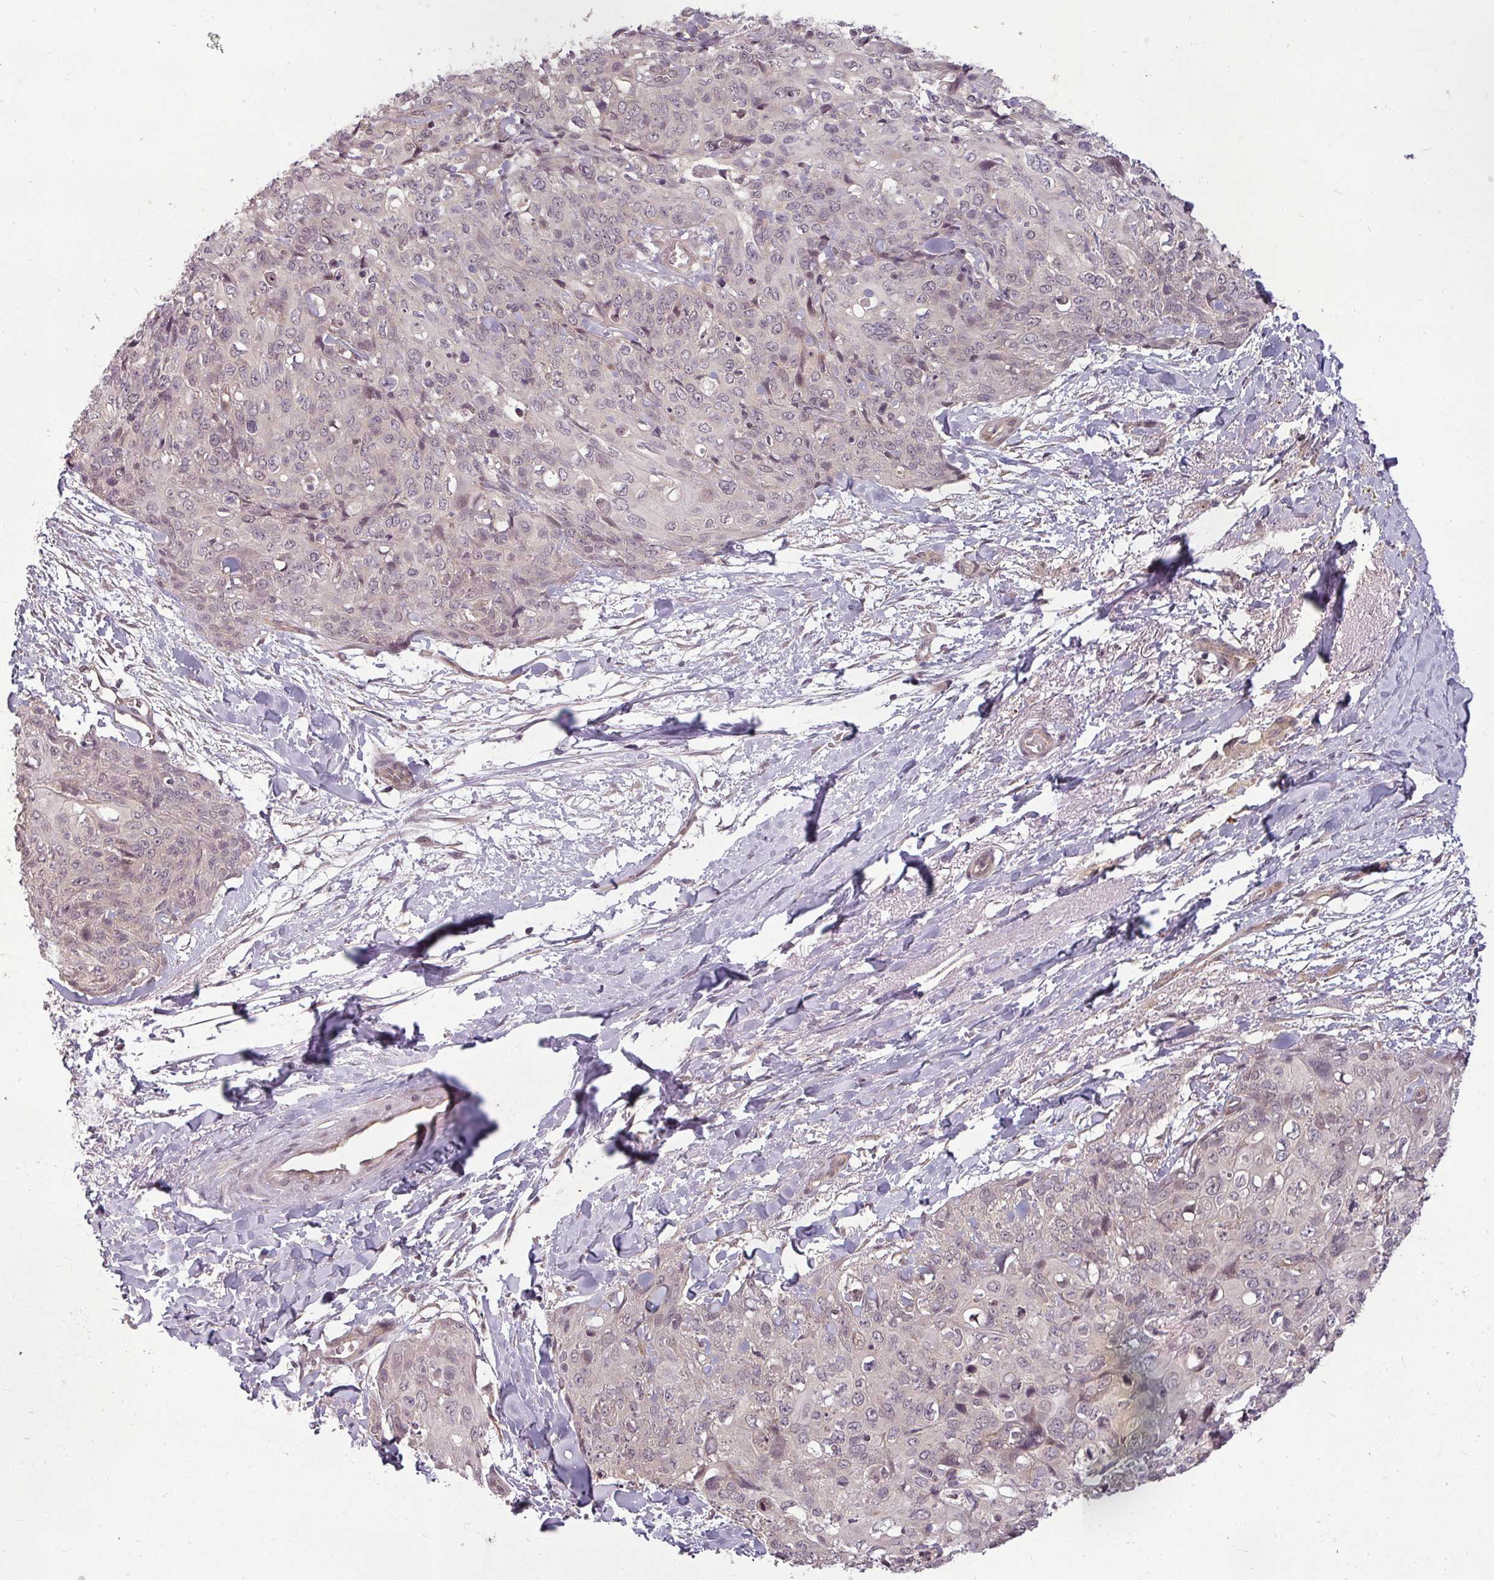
{"staining": {"intensity": "negative", "quantity": "none", "location": "none"}, "tissue": "skin cancer", "cell_type": "Tumor cells", "image_type": "cancer", "snomed": [{"axis": "morphology", "description": "Squamous cell carcinoma, NOS"}, {"axis": "topography", "description": "Skin"}, {"axis": "topography", "description": "Vulva"}], "caption": "The immunohistochemistry micrograph has no significant staining in tumor cells of skin squamous cell carcinoma tissue.", "gene": "CLIC1", "patient": {"sex": "female", "age": 85}}